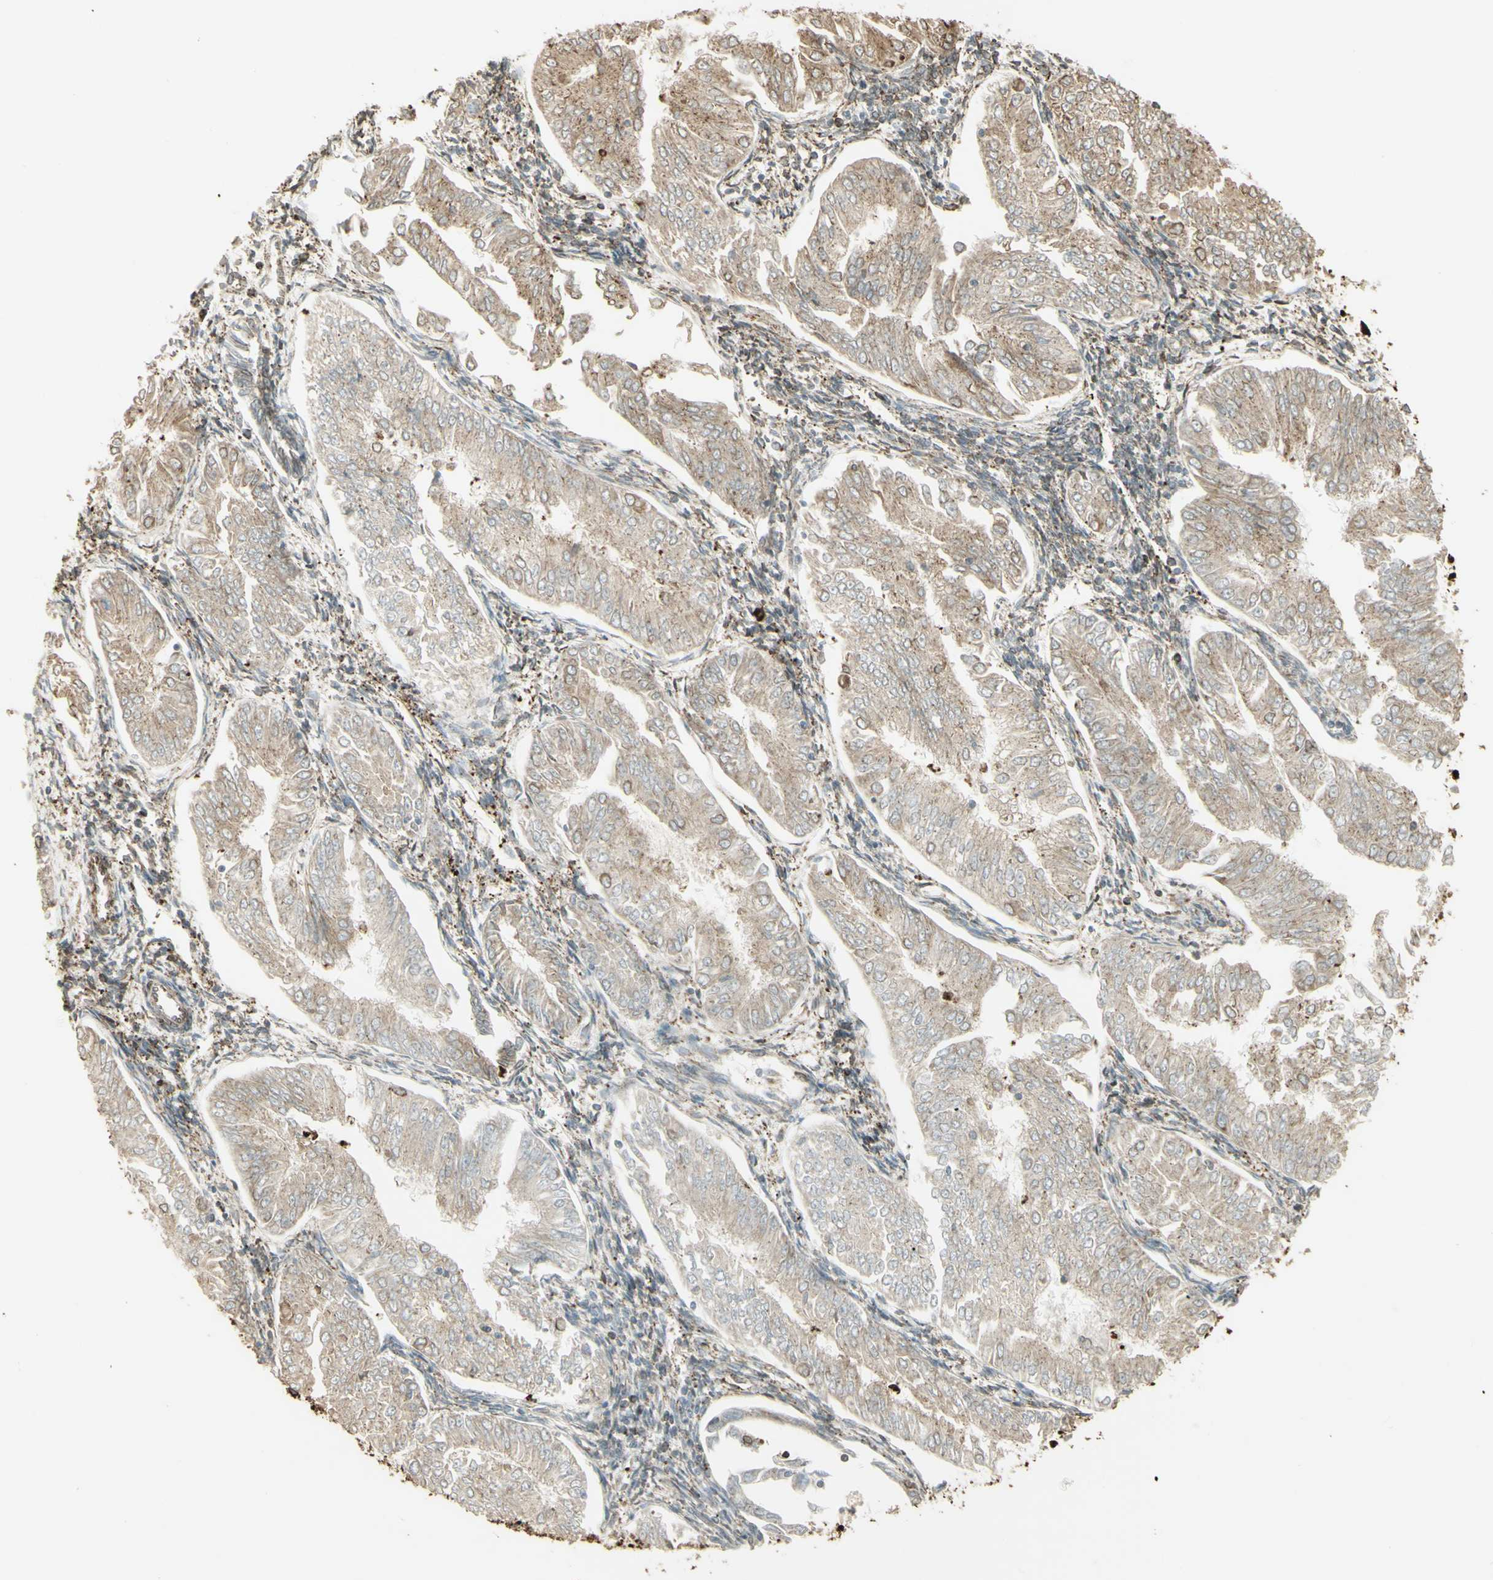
{"staining": {"intensity": "weak", "quantity": ">75%", "location": "cytoplasmic/membranous"}, "tissue": "endometrial cancer", "cell_type": "Tumor cells", "image_type": "cancer", "snomed": [{"axis": "morphology", "description": "Adenocarcinoma, NOS"}, {"axis": "topography", "description": "Endometrium"}], "caption": "Protein staining shows weak cytoplasmic/membranous staining in about >75% of tumor cells in endometrial cancer. (Brightfield microscopy of DAB IHC at high magnification).", "gene": "CANX", "patient": {"sex": "female", "age": 53}}